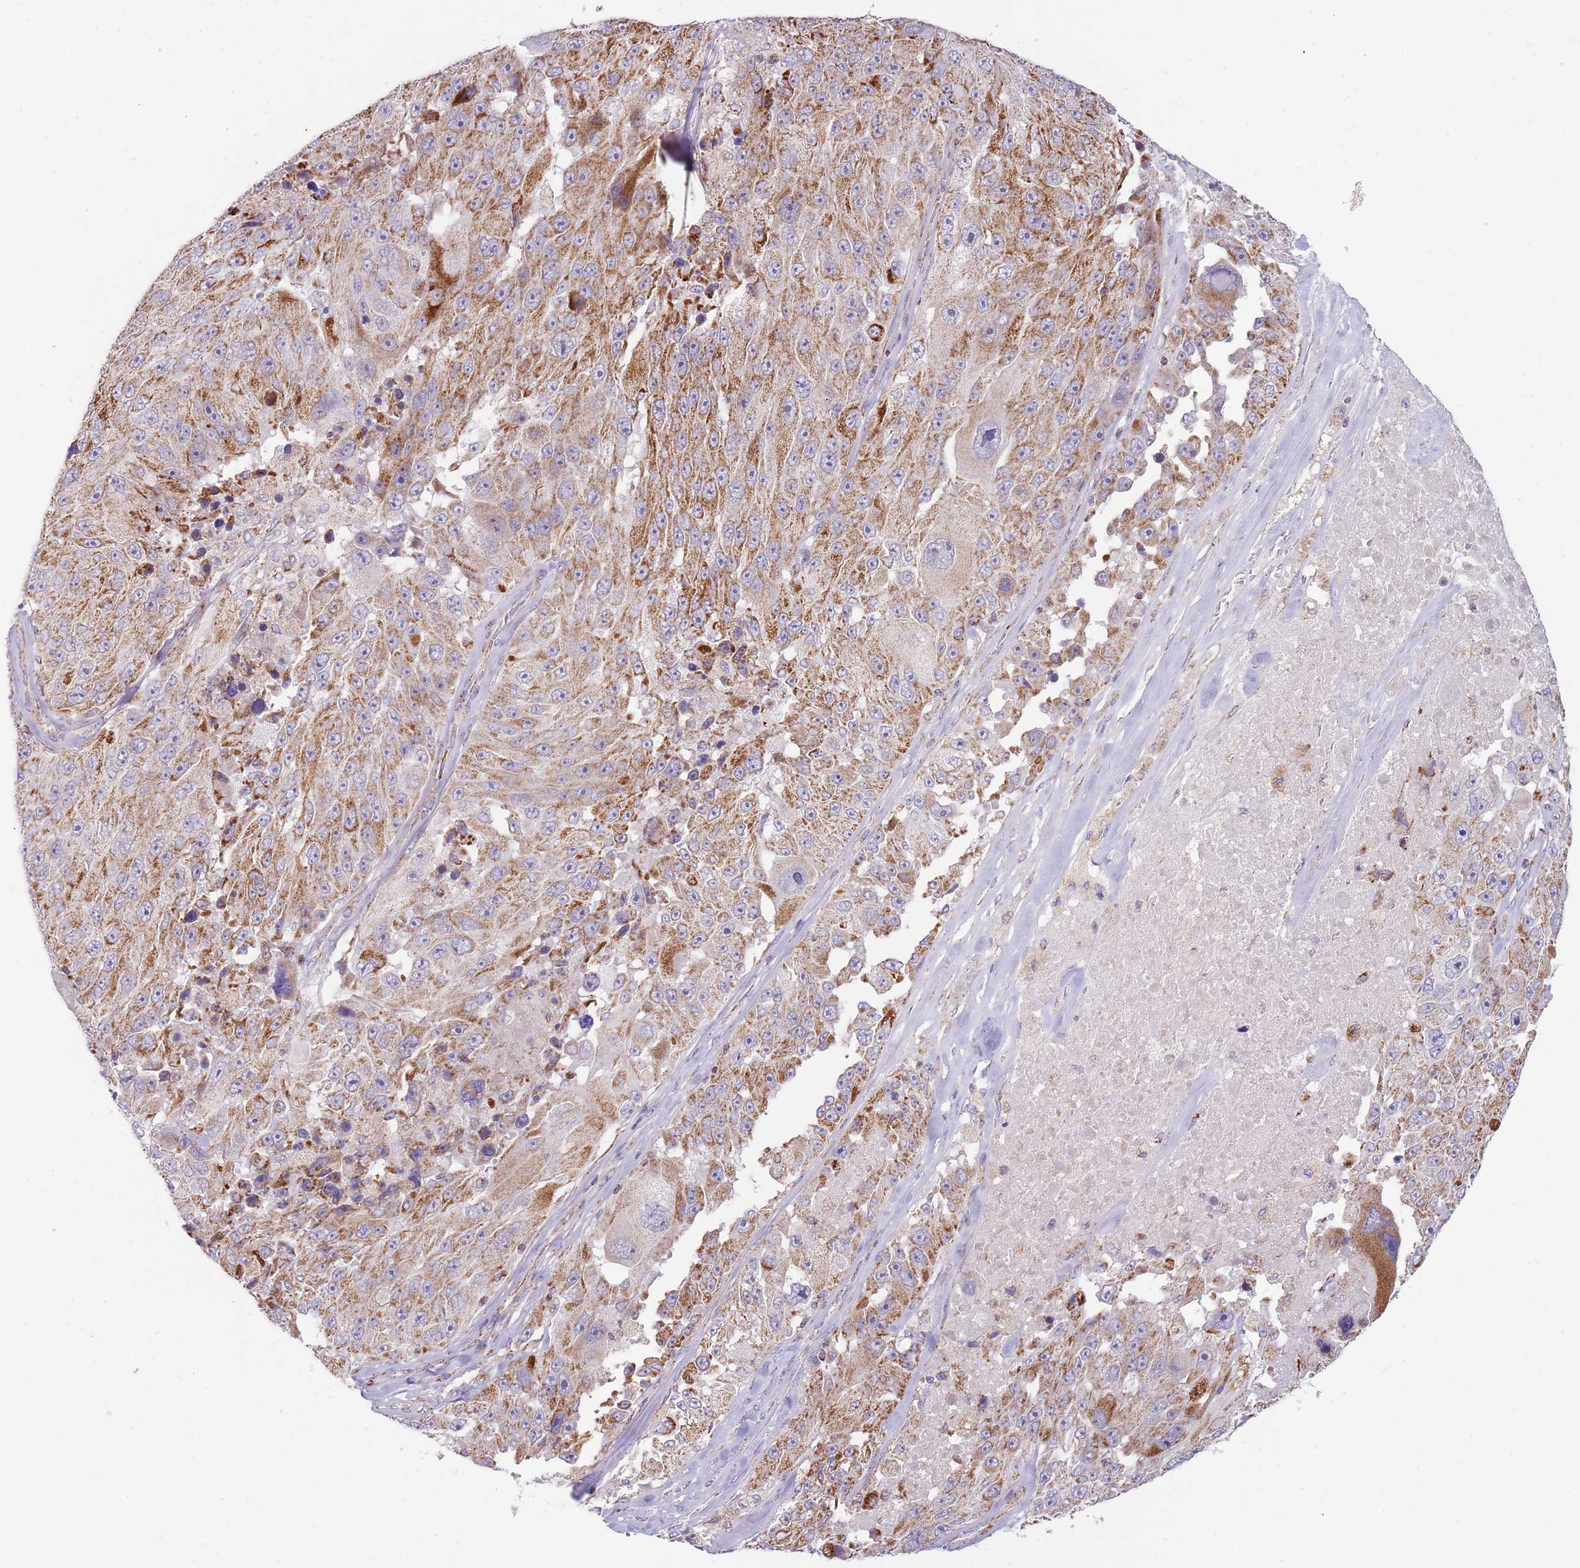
{"staining": {"intensity": "moderate", "quantity": ">75%", "location": "cytoplasmic/membranous"}, "tissue": "melanoma", "cell_type": "Tumor cells", "image_type": "cancer", "snomed": [{"axis": "morphology", "description": "Malignant melanoma, Metastatic site"}, {"axis": "topography", "description": "Lymph node"}], "caption": "A brown stain highlights moderate cytoplasmic/membranous expression of a protein in malignant melanoma (metastatic site) tumor cells. The staining was performed using DAB, with brown indicating positive protein expression. Nuclei are stained blue with hematoxylin.", "gene": "LHX6", "patient": {"sex": "male", "age": 62}}